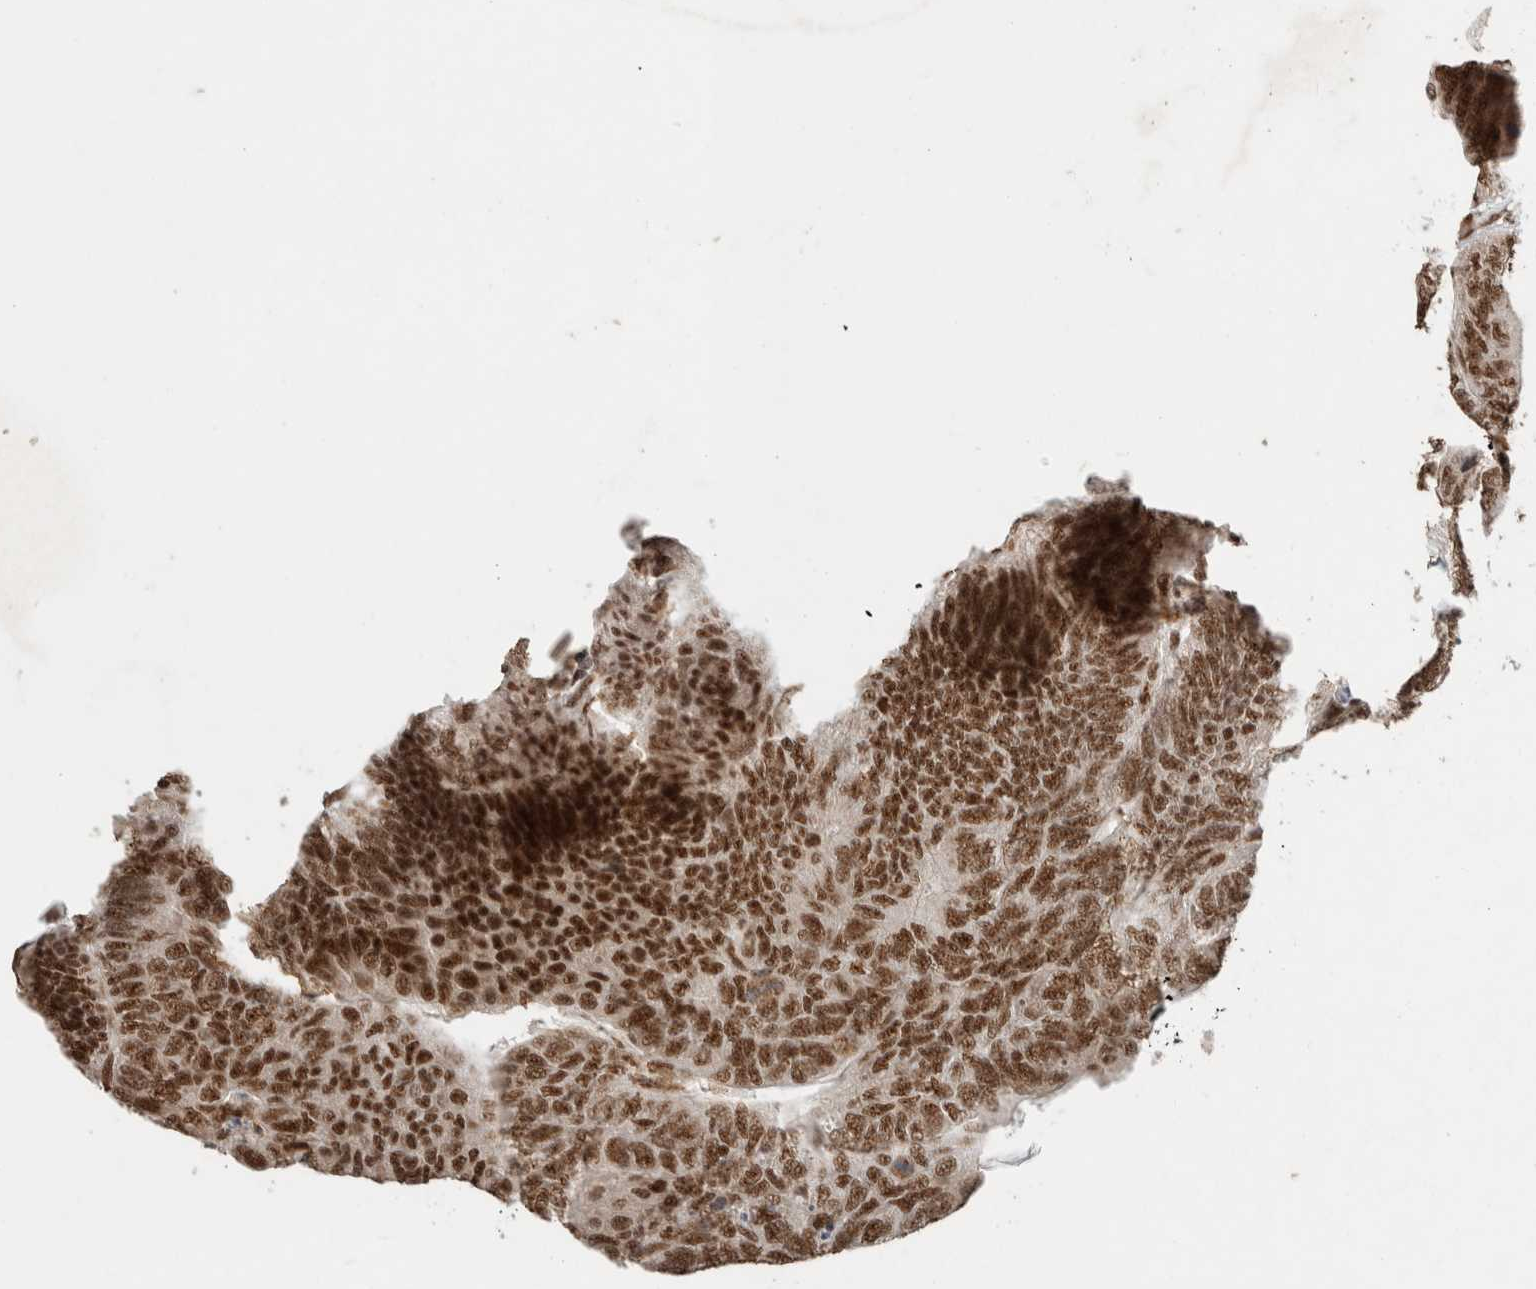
{"staining": {"intensity": "strong", "quantity": ">75%", "location": "nuclear"}, "tissue": "colorectal cancer", "cell_type": "Tumor cells", "image_type": "cancer", "snomed": [{"axis": "morphology", "description": "Adenocarcinoma, NOS"}, {"axis": "topography", "description": "Colon"}], "caption": "A photomicrograph of human adenocarcinoma (colorectal) stained for a protein displays strong nuclear brown staining in tumor cells. (brown staining indicates protein expression, while blue staining denotes nuclei).", "gene": "DDX42", "patient": {"sex": "female", "age": 67}}